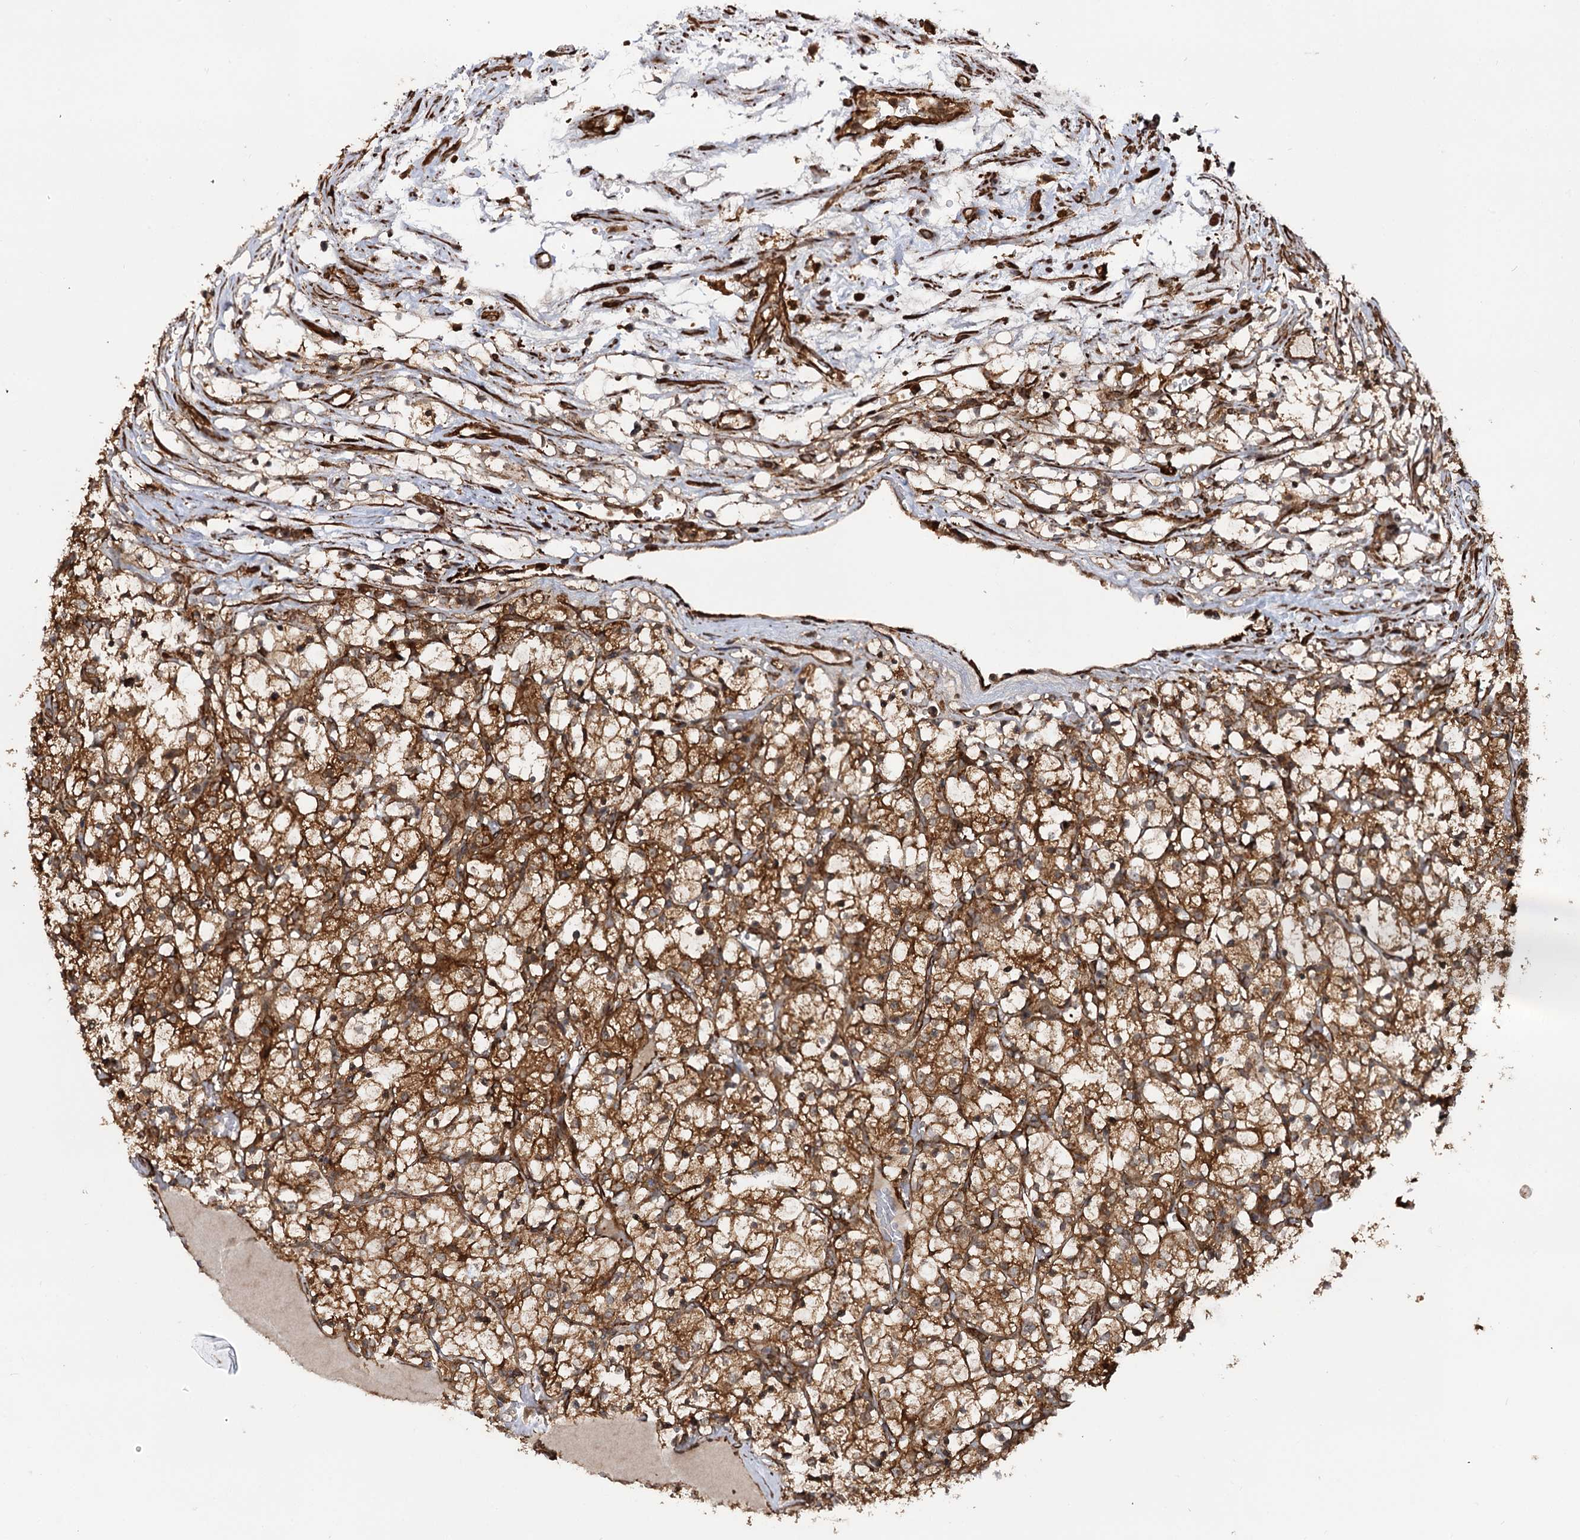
{"staining": {"intensity": "strong", "quantity": ">75%", "location": "cytoplasmic/membranous"}, "tissue": "renal cancer", "cell_type": "Tumor cells", "image_type": "cancer", "snomed": [{"axis": "morphology", "description": "Adenocarcinoma, NOS"}, {"axis": "topography", "description": "Kidney"}], "caption": "Human adenocarcinoma (renal) stained for a protein (brown) shows strong cytoplasmic/membranous positive positivity in approximately >75% of tumor cells.", "gene": "ATP8B4", "patient": {"sex": "female", "age": 69}}